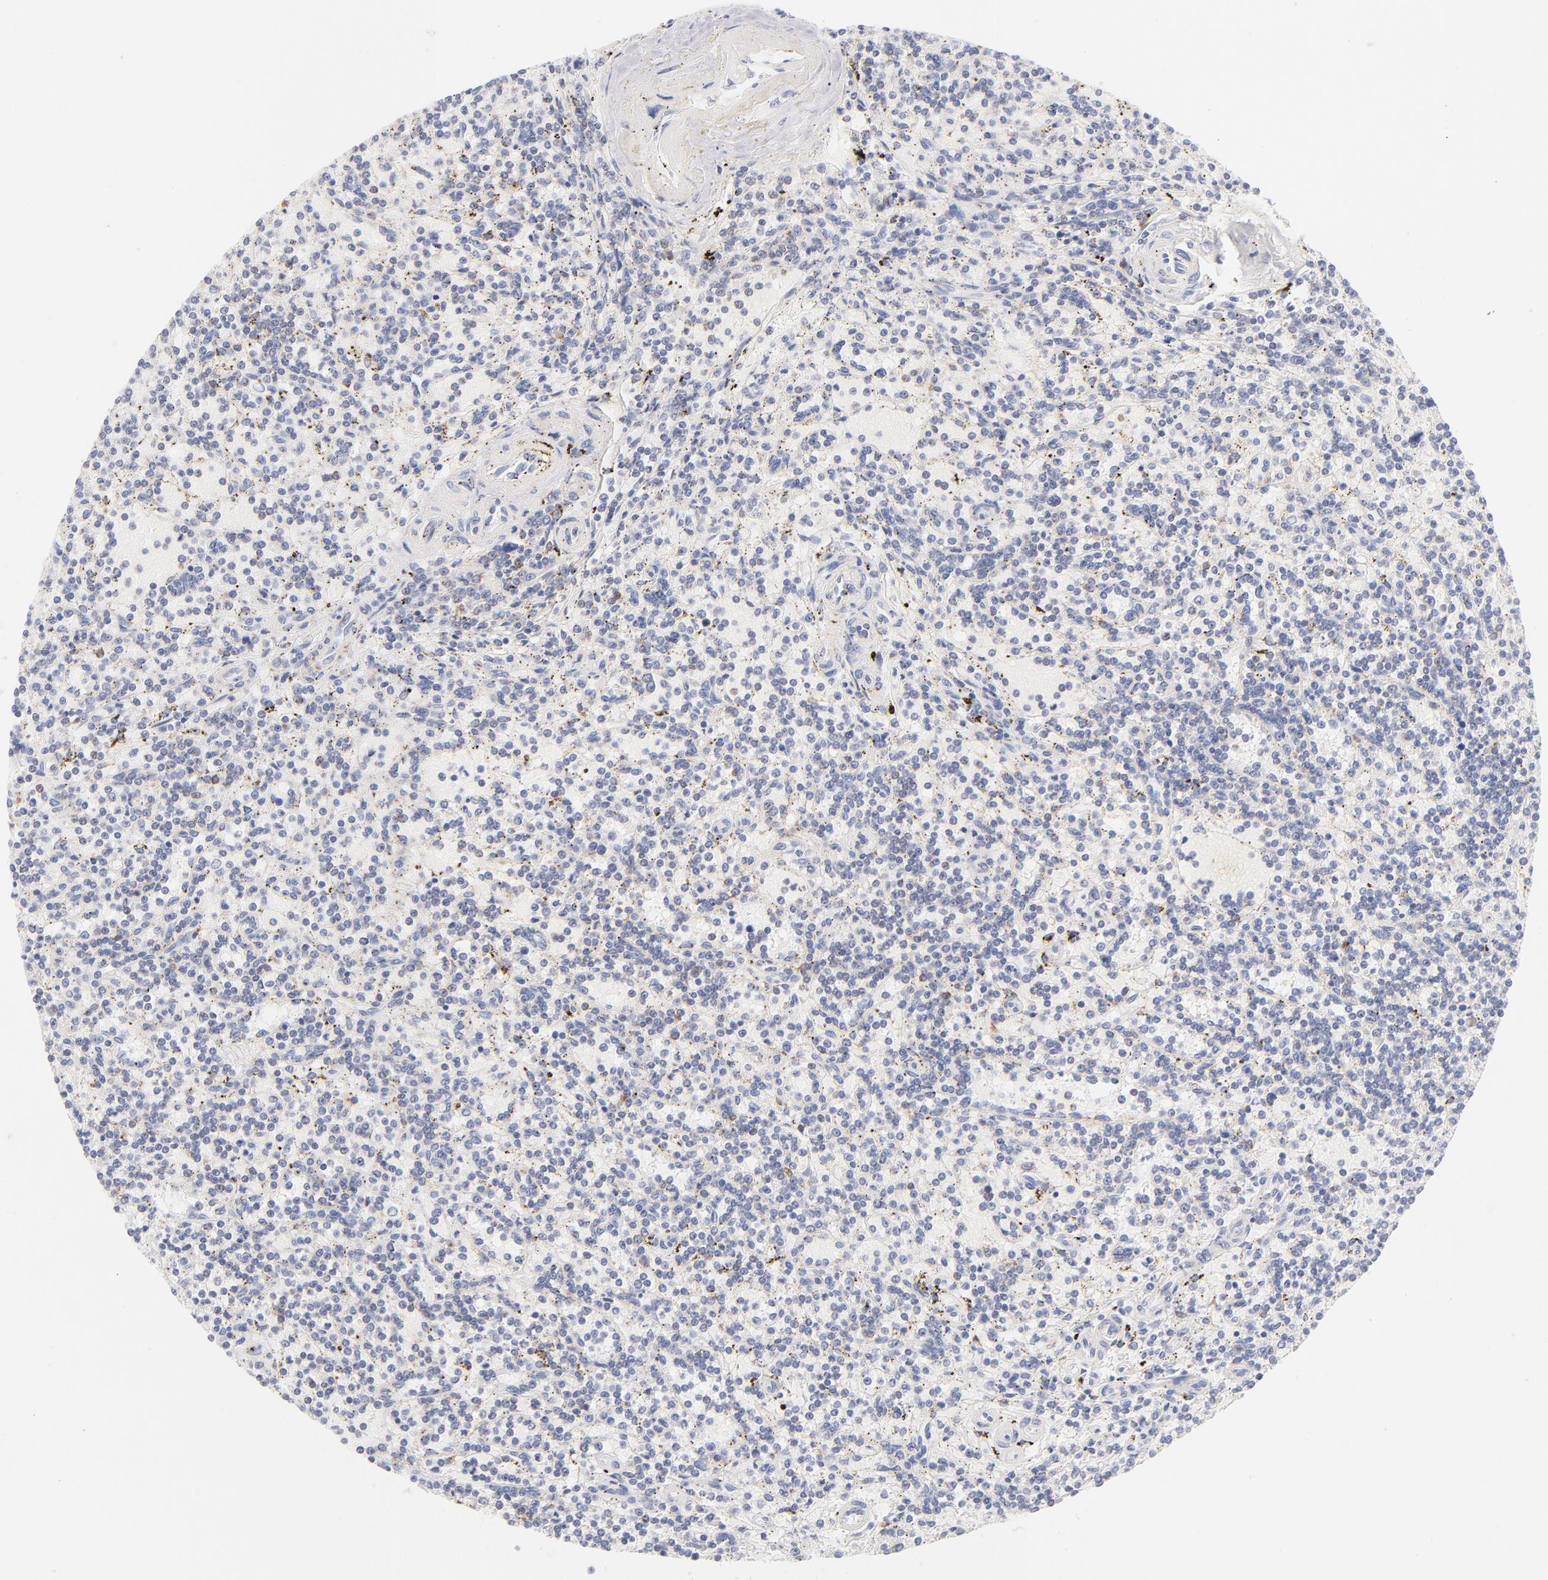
{"staining": {"intensity": "negative", "quantity": "none", "location": "none"}, "tissue": "lymphoma", "cell_type": "Tumor cells", "image_type": "cancer", "snomed": [{"axis": "morphology", "description": "Malignant lymphoma, non-Hodgkin's type, Low grade"}, {"axis": "topography", "description": "Spleen"}], "caption": "High magnification brightfield microscopy of low-grade malignant lymphoma, non-Hodgkin's type stained with DAB (3,3'-diaminobenzidine) (brown) and counterstained with hematoxylin (blue): tumor cells show no significant expression.", "gene": "AIFM1", "patient": {"sex": "male", "age": 73}}